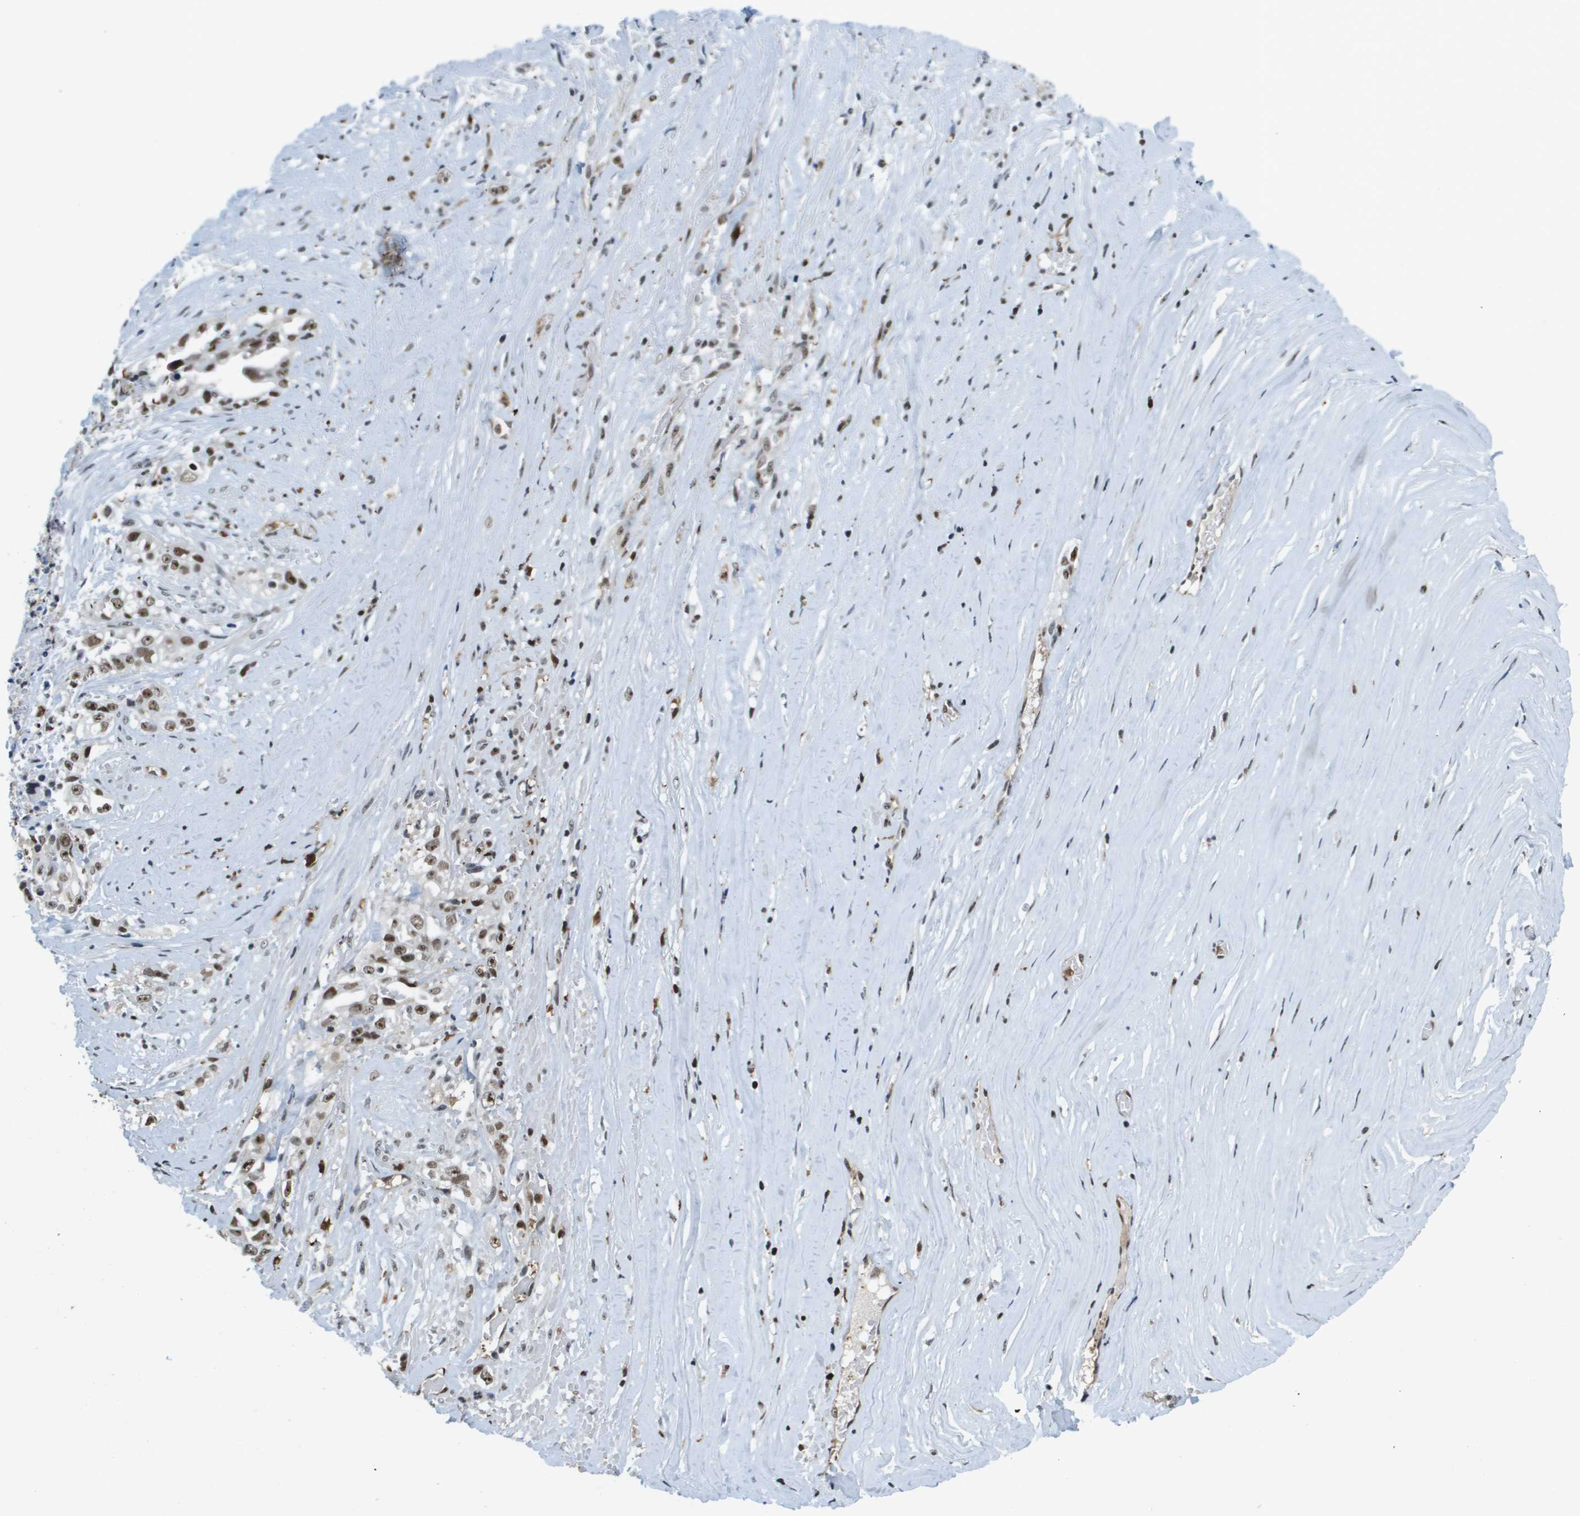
{"staining": {"intensity": "moderate", "quantity": ">75%", "location": "nuclear"}, "tissue": "liver cancer", "cell_type": "Tumor cells", "image_type": "cancer", "snomed": [{"axis": "morphology", "description": "Cholangiocarcinoma"}, {"axis": "topography", "description": "Liver"}], "caption": "This micrograph reveals liver cancer stained with immunohistochemistry (IHC) to label a protein in brown. The nuclear of tumor cells show moderate positivity for the protein. Nuclei are counter-stained blue.", "gene": "EP400", "patient": {"sex": "female", "age": 70}}